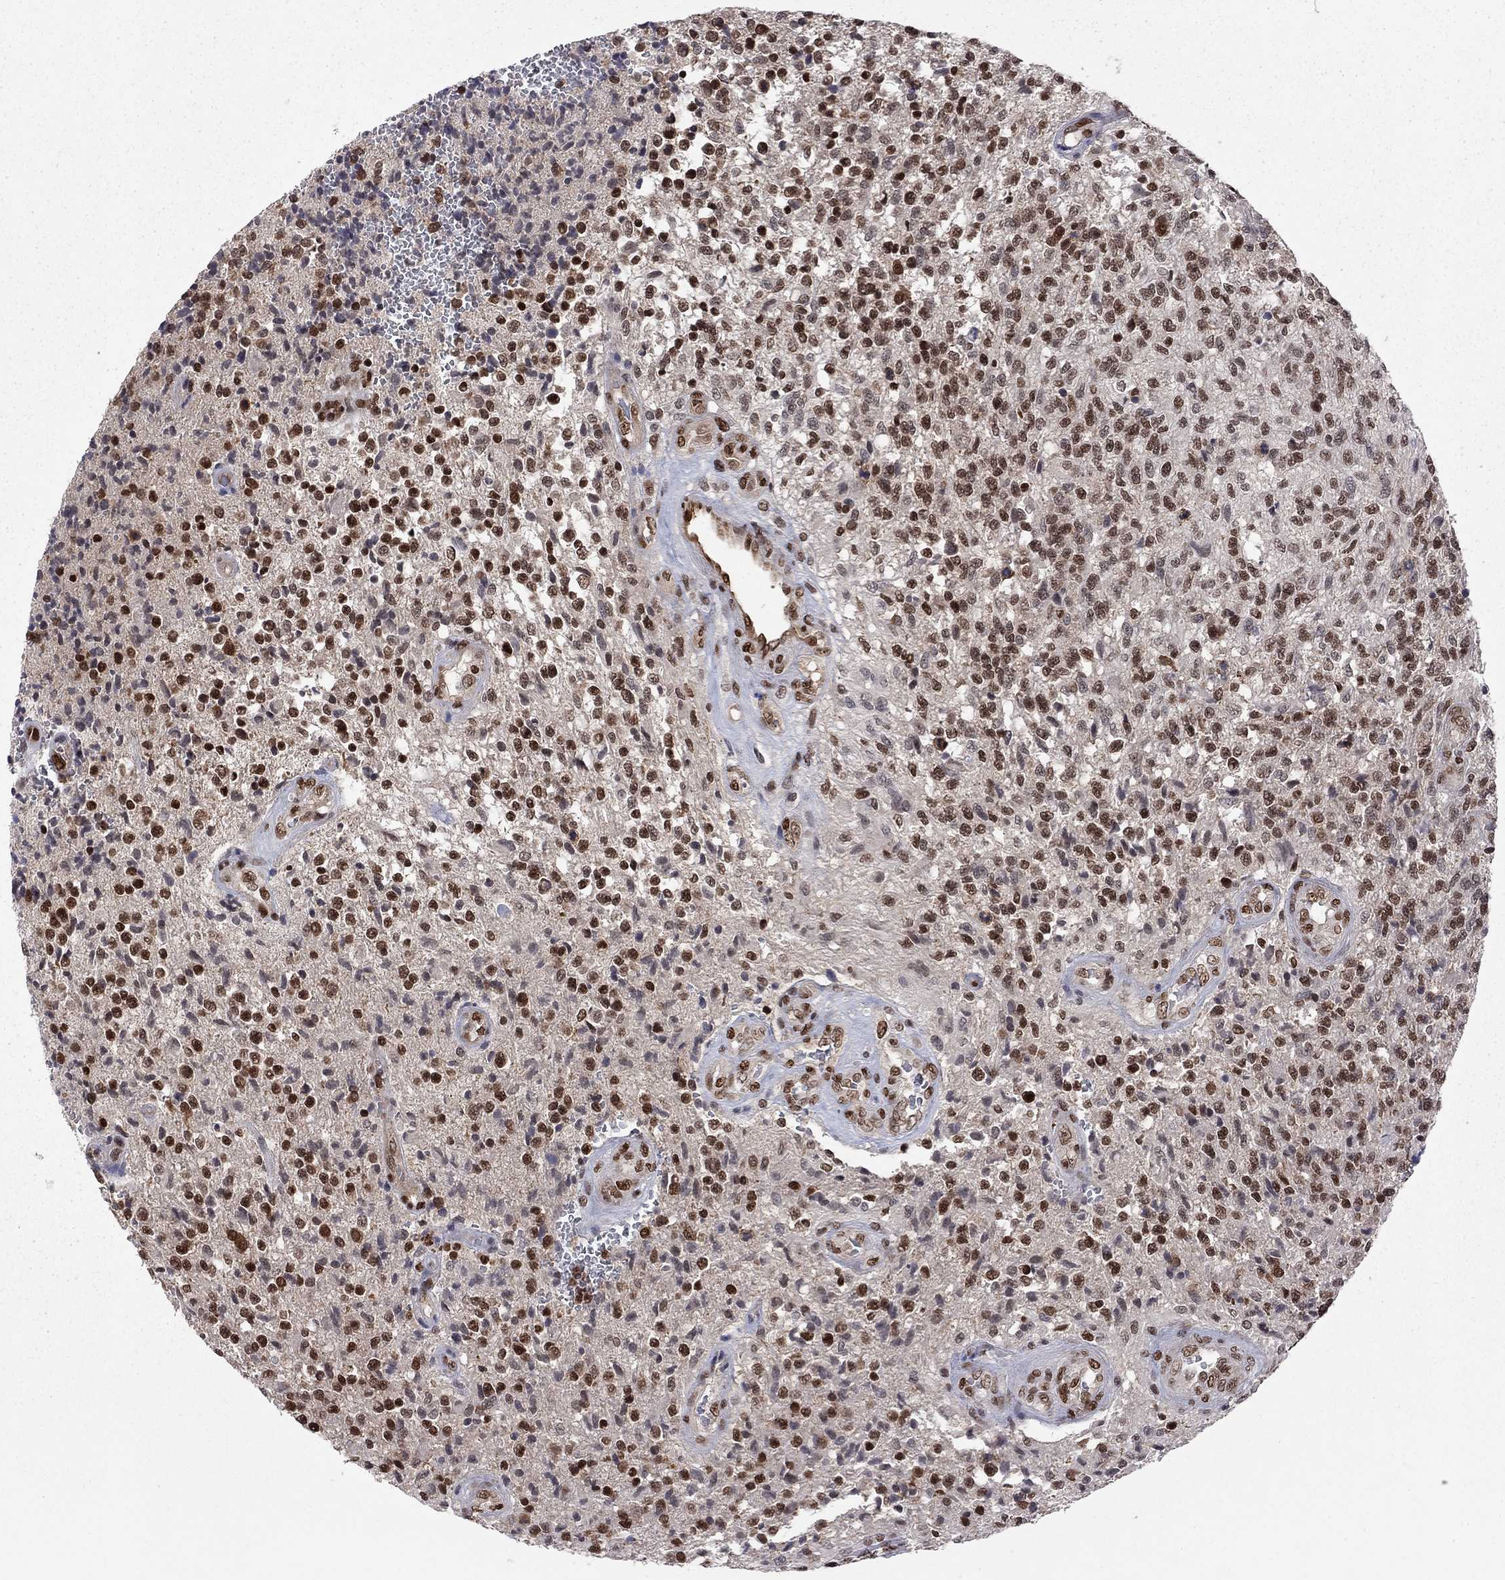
{"staining": {"intensity": "strong", "quantity": "25%-75%", "location": "nuclear"}, "tissue": "glioma", "cell_type": "Tumor cells", "image_type": "cancer", "snomed": [{"axis": "morphology", "description": "Glioma, malignant, High grade"}, {"axis": "topography", "description": "Brain"}], "caption": "Protein staining reveals strong nuclear positivity in approximately 25%-75% of tumor cells in high-grade glioma (malignant).", "gene": "SAP30L", "patient": {"sex": "male", "age": 56}}